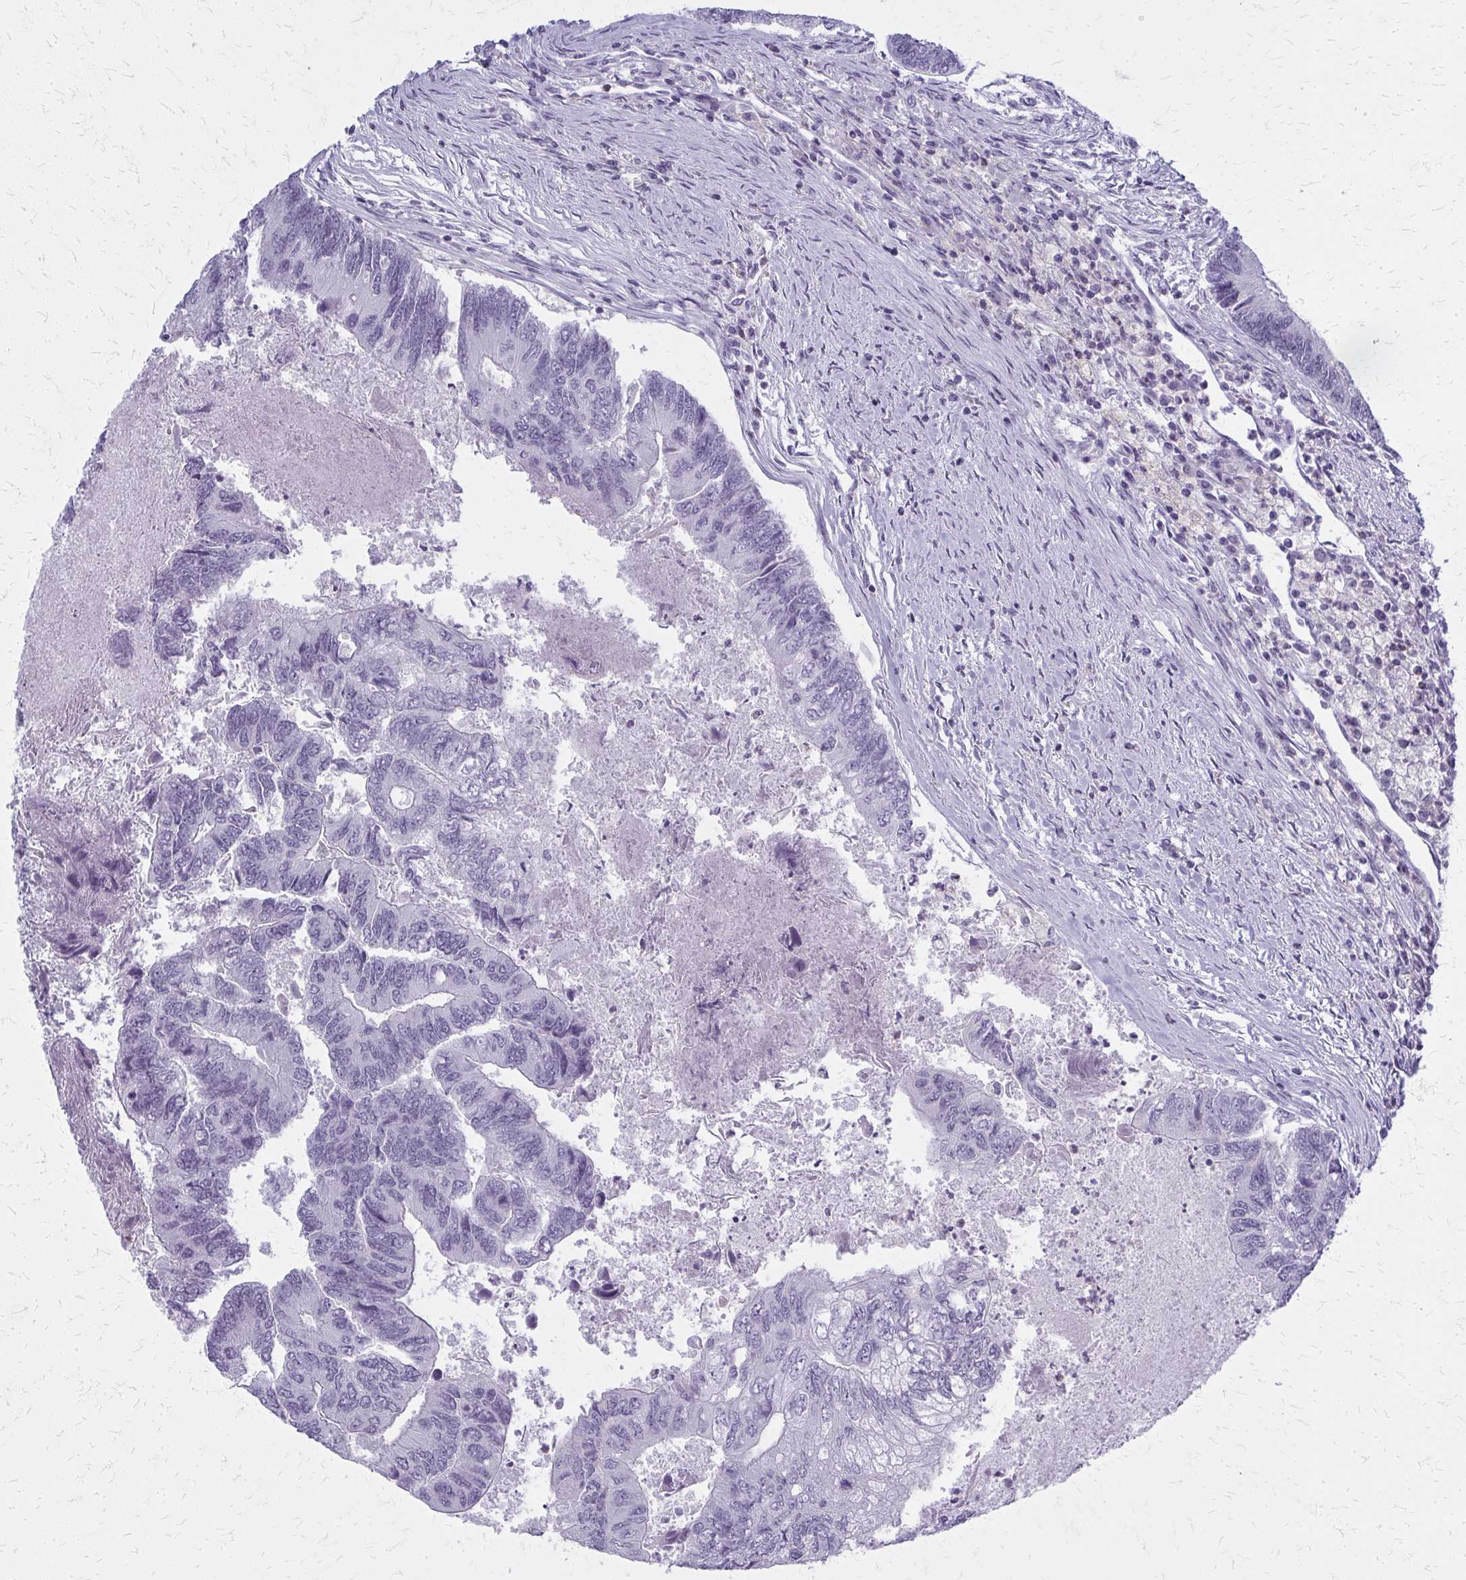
{"staining": {"intensity": "negative", "quantity": "none", "location": "none"}, "tissue": "colorectal cancer", "cell_type": "Tumor cells", "image_type": "cancer", "snomed": [{"axis": "morphology", "description": "Adenocarcinoma, NOS"}, {"axis": "topography", "description": "Colon"}], "caption": "This is a histopathology image of immunohistochemistry staining of adenocarcinoma (colorectal), which shows no staining in tumor cells.", "gene": "CASQ2", "patient": {"sex": "female", "age": 67}}